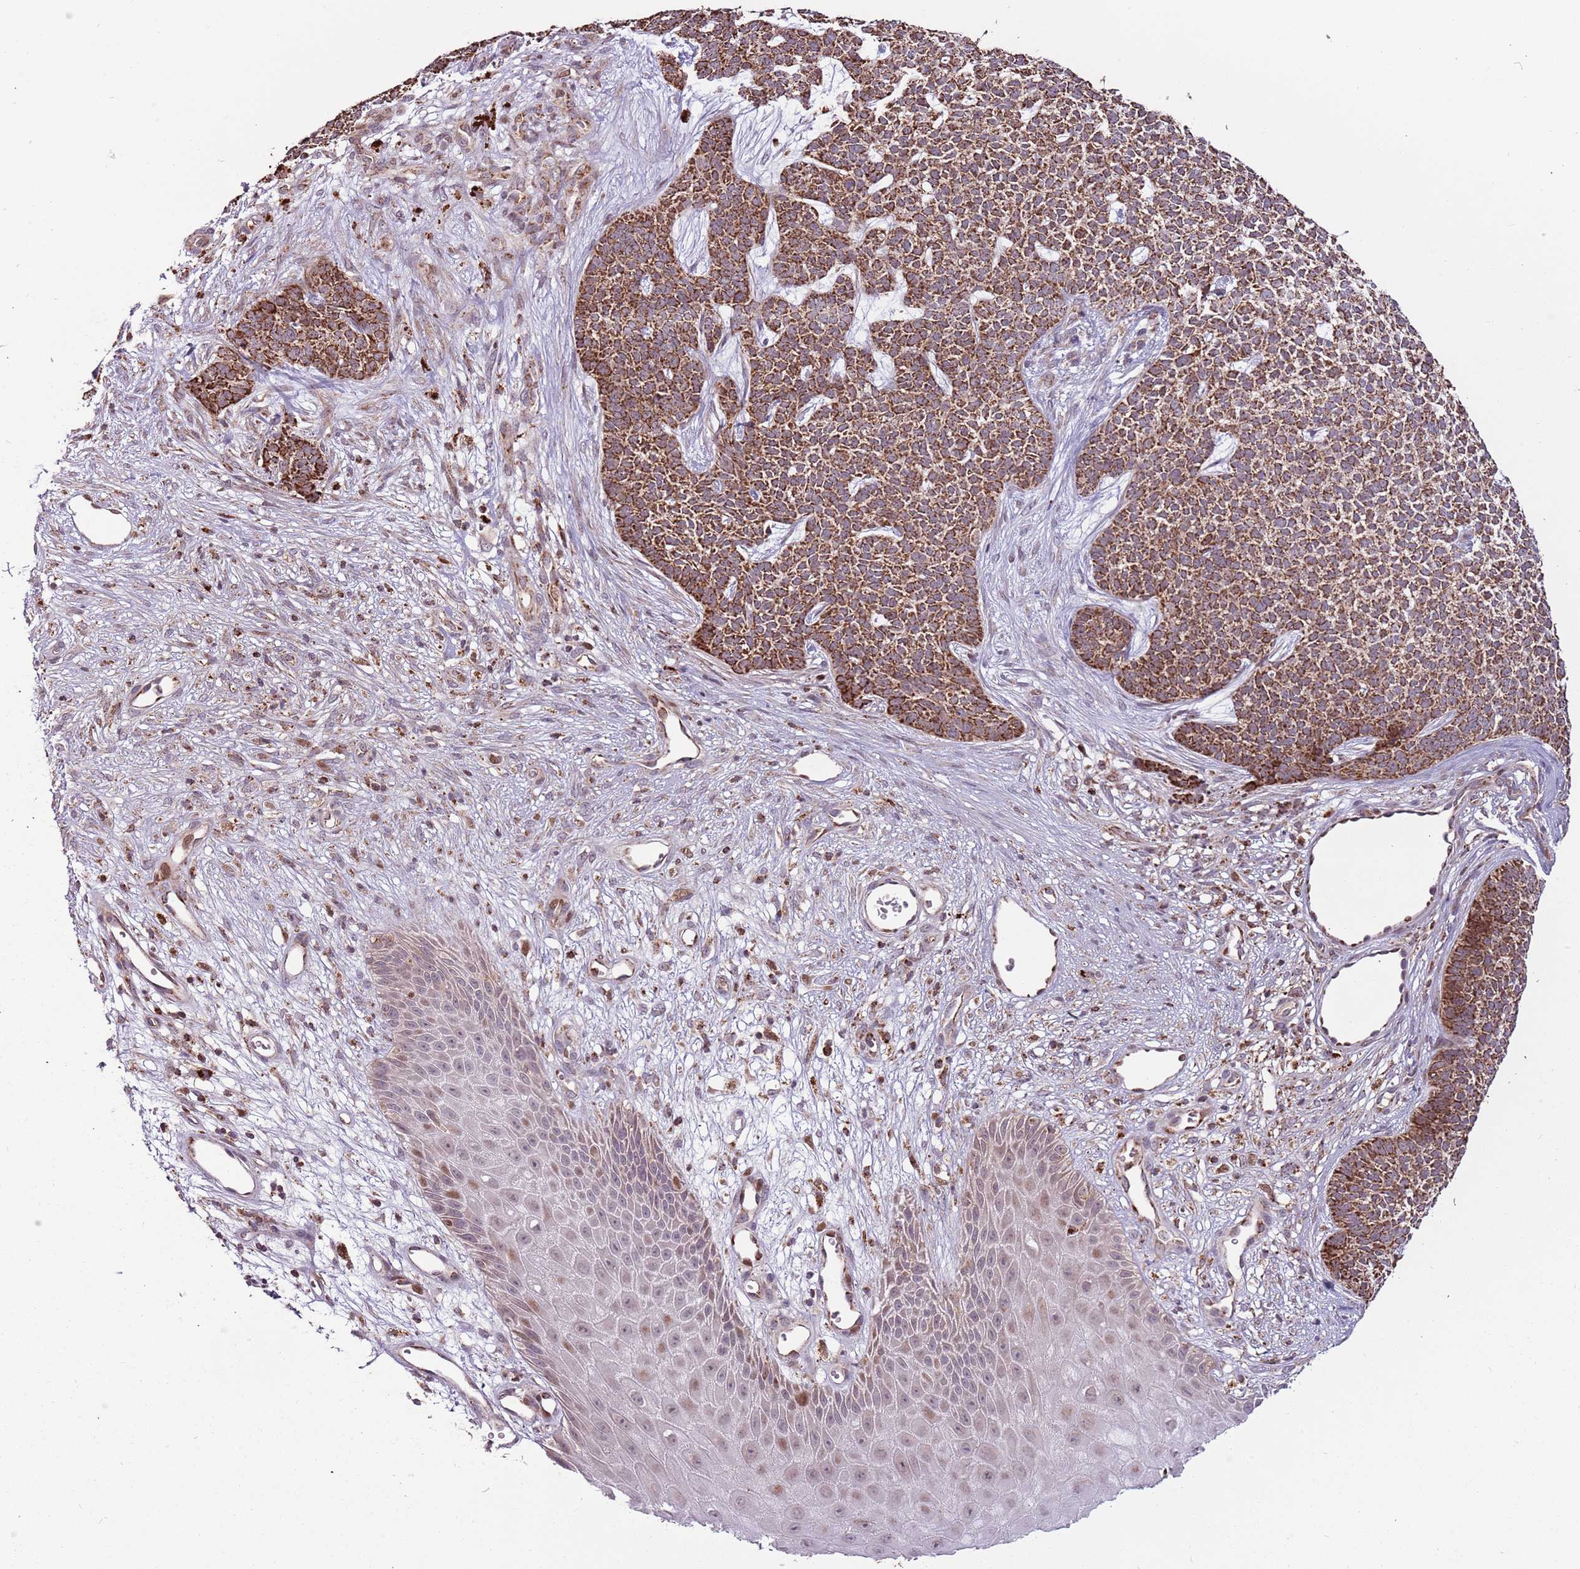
{"staining": {"intensity": "moderate", "quantity": ">75%", "location": "cytoplasmic/membranous"}, "tissue": "skin cancer", "cell_type": "Tumor cells", "image_type": "cancer", "snomed": [{"axis": "morphology", "description": "Basal cell carcinoma"}, {"axis": "topography", "description": "Skin"}], "caption": "Immunohistochemistry image of neoplastic tissue: skin cancer stained using IHC demonstrates medium levels of moderate protein expression localized specifically in the cytoplasmic/membranous of tumor cells, appearing as a cytoplasmic/membranous brown color.", "gene": "ULK3", "patient": {"sex": "female", "age": 84}}